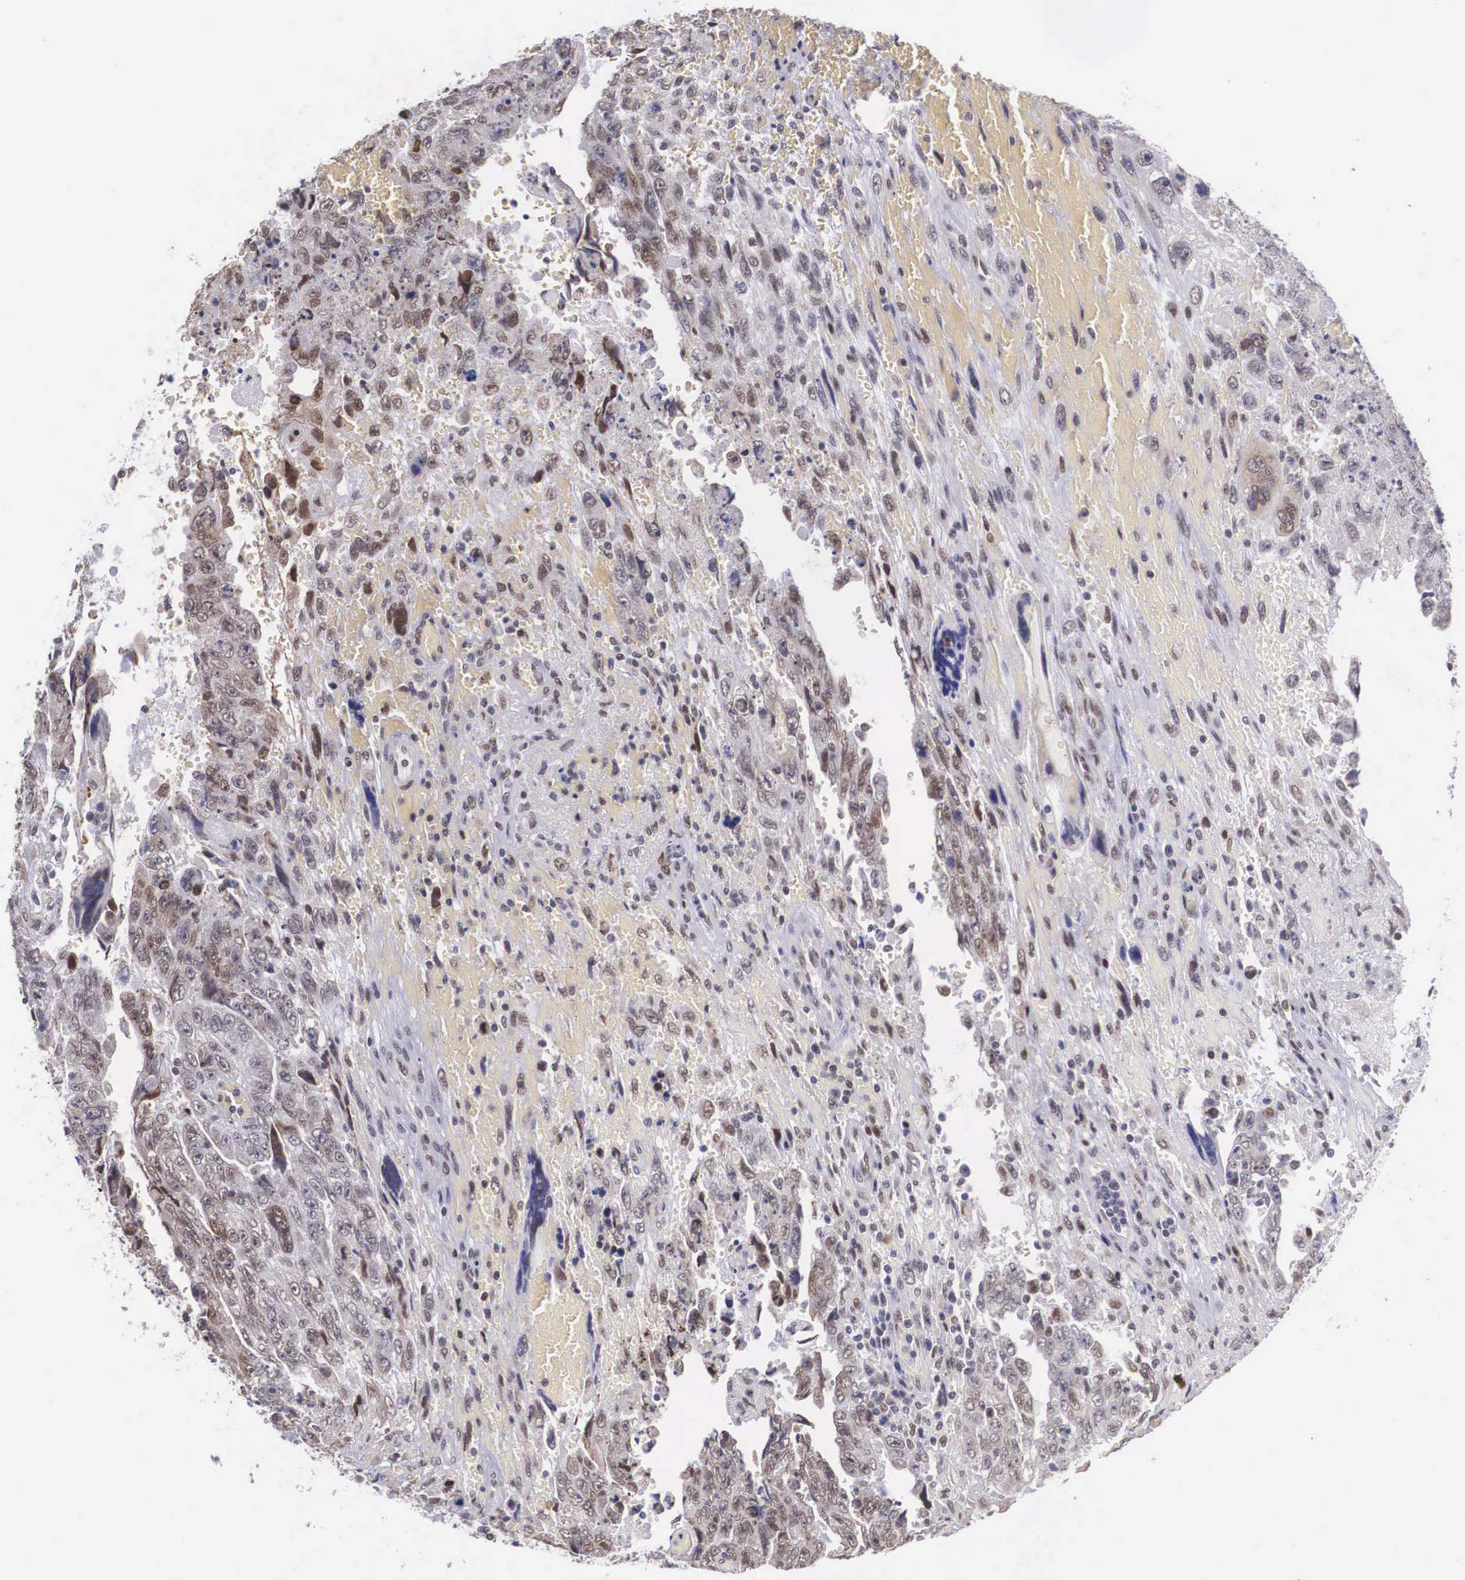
{"staining": {"intensity": "weak", "quantity": "<25%", "location": "cytoplasmic/membranous"}, "tissue": "testis cancer", "cell_type": "Tumor cells", "image_type": "cancer", "snomed": [{"axis": "morphology", "description": "Carcinoma, Embryonal, NOS"}, {"axis": "topography", "description": "Testis"}], "caption": "IHC image of neoplastic tissue: human embryonal carcinoma (testis) stained with DAB displays no significant protein staining in tumor cells. (Brightfield microscopy of DAB (3,3'-diaminobenzidine) immunohistochemistry (IHC) at high magnification).", "gene": "SLC25A21", "patient": {"sex": "male", "age": 28}}